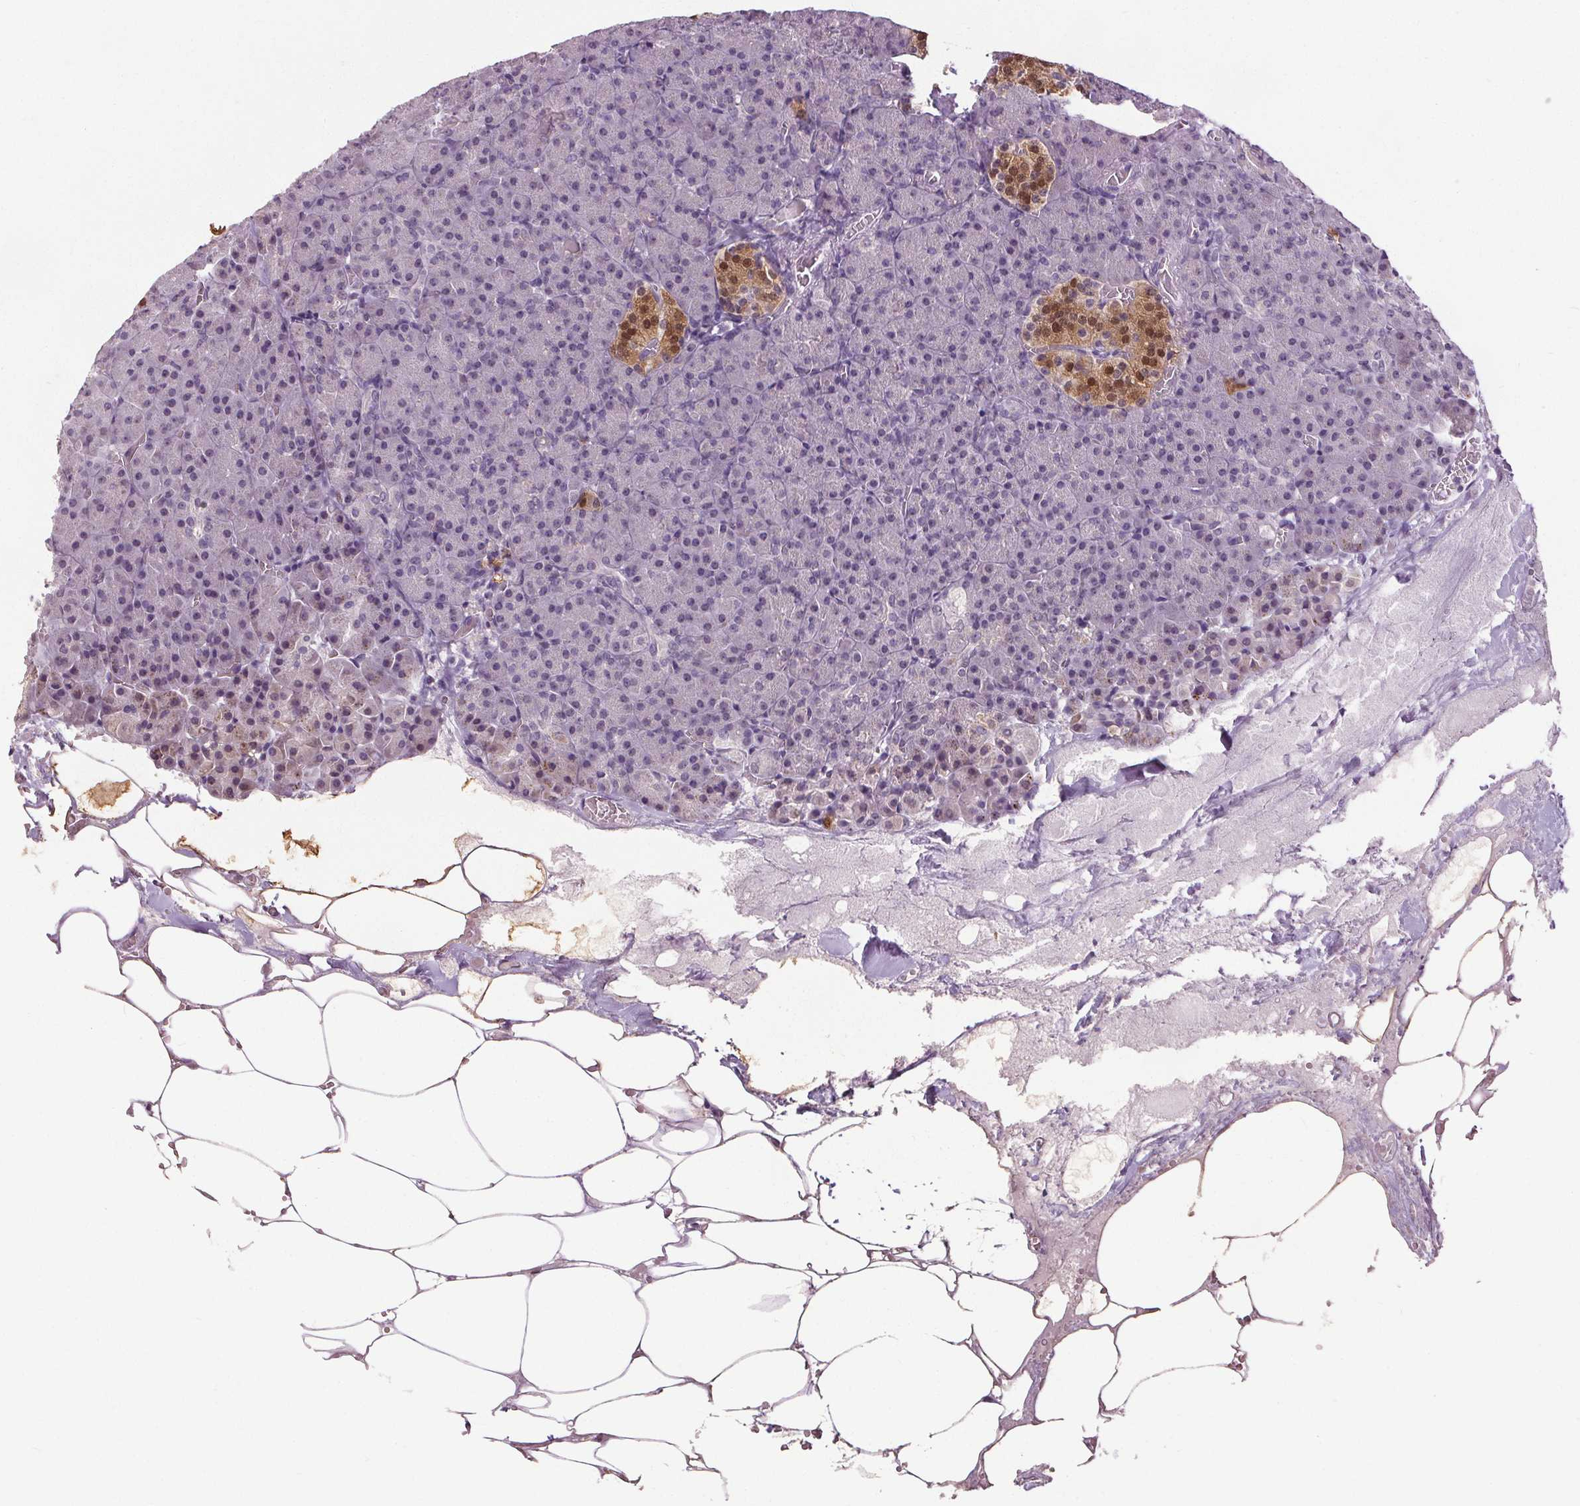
{"staining": {"intensity": "weak", "quantity": "<25%", "location": "cytoplasmic/membranous,nuclear"}, "tissue": "pancreas", "cell_type": "Exocrine glandular cells", "image_type": "normal", "snomed": [{"axis": "morphology", "description": "Normal tissue, NOS"}, {"axis": "topography", "description": "Pancreas"}], "caption": "Immunohistochemistry (IHC) micrograph of normal pancreas: human pancreas stained with DAB (3,3'-diaminobenzidine) reveals no significant protein positivity in exocrine glandular cells.", "gene": "SLC2A9", "patient": {"sex": "female", "age": 74}}